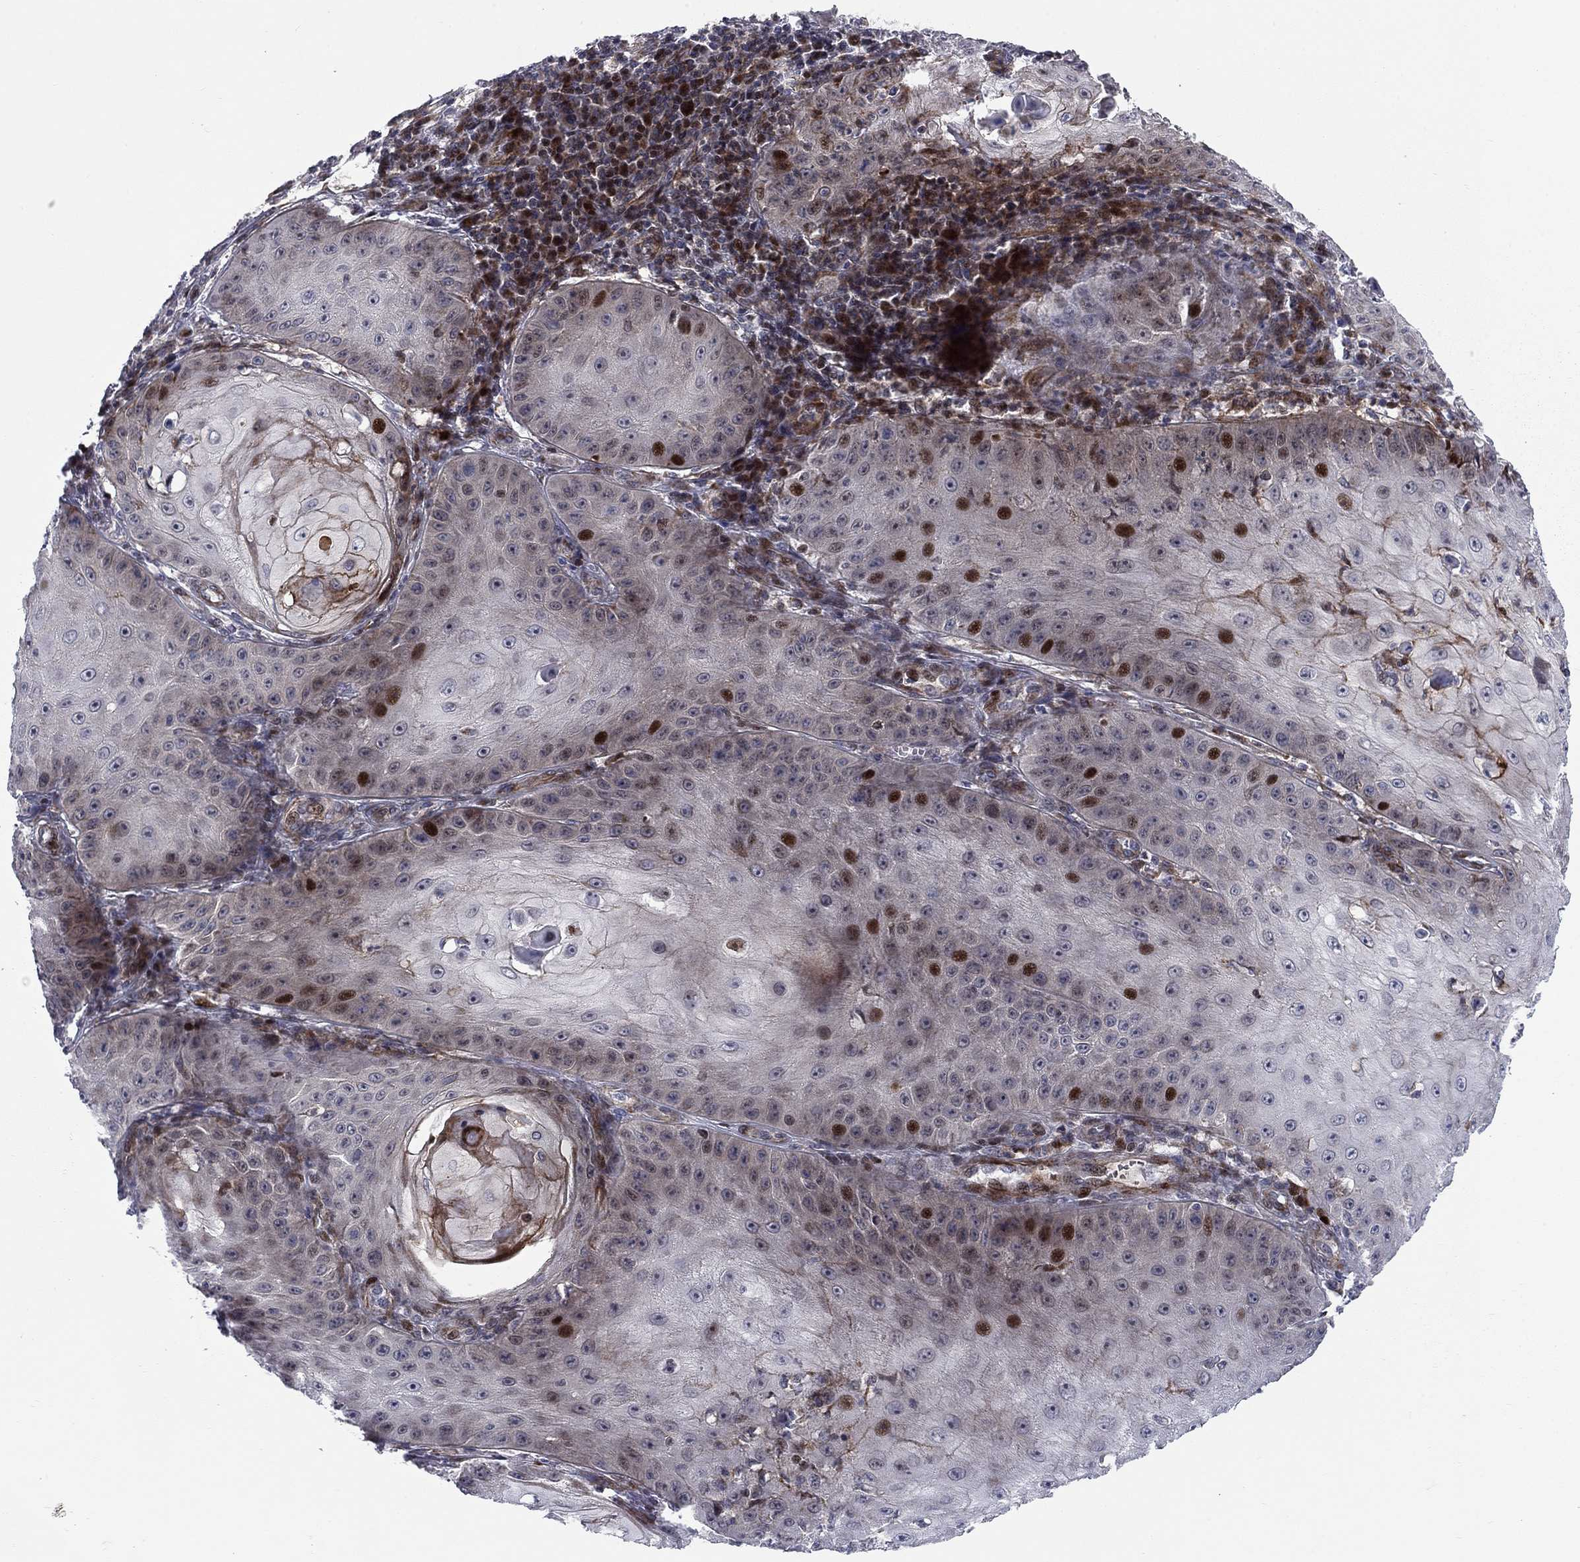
{"staining": {"intensity": "strong", "quantity": "<25%", "location": "cytoplasmic/membranous,nuclear"}, "tissue": "skin cancer", "cell_type": "Tumor cells", "image_type": "cancer", "snomed": [{"axis": "morphology", "description": "Squamous cell carcinoma, NOS"}, {"axis": "topography", "description": "Skin"}], "caption": "Protein expression by immunohistochemistry (IHC) exhibits strong cytoplasmic/membranous and nuclear positivity in about <25% of tumor cells in skin cancer. Immunohistochemistry (ihc) stains the protein of interest in brown and the nuclei are stained blue.", "gene": "MIOS", "patient": {"sex": "male", "age": 70}}